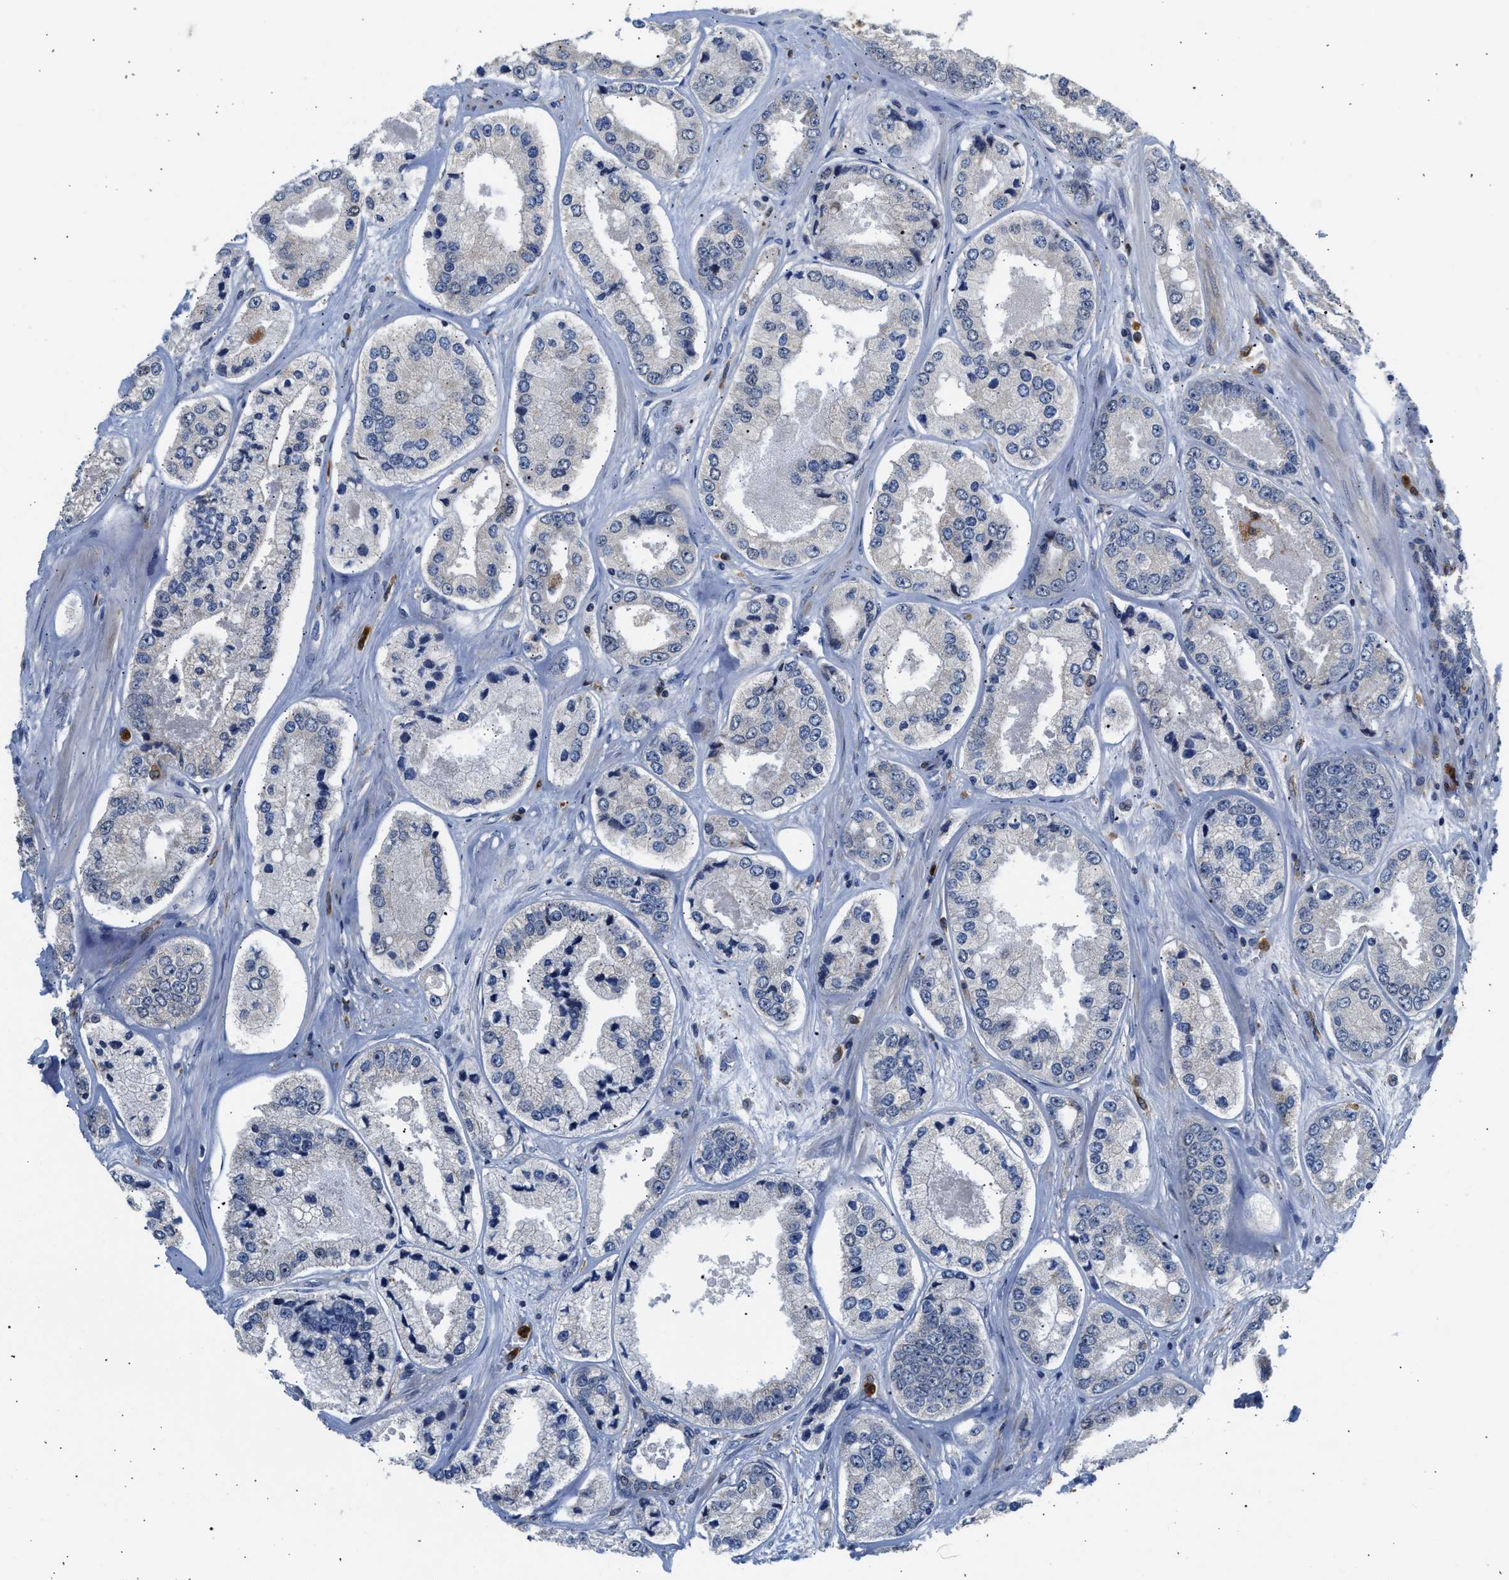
{"staining": {"intensity": "negative", "quantity": "none", "location": "none"}, "tissue": "prostate cancer", "cell_type": "Tumor cells", "image_type": "cancer", "snomed": [{"axis": "morphology", "description": "Adenocarcinoma, High grade"}, {"axis": "topography", "description": "Prostate"}], "caption": "This is an IHC histopathology image of human prostate cancer (adenocarcinoma (high-grade)). There is no positivity in tumor cells.", "gene": "RAB31", "patient": {"sex": "male", "age": 61}}